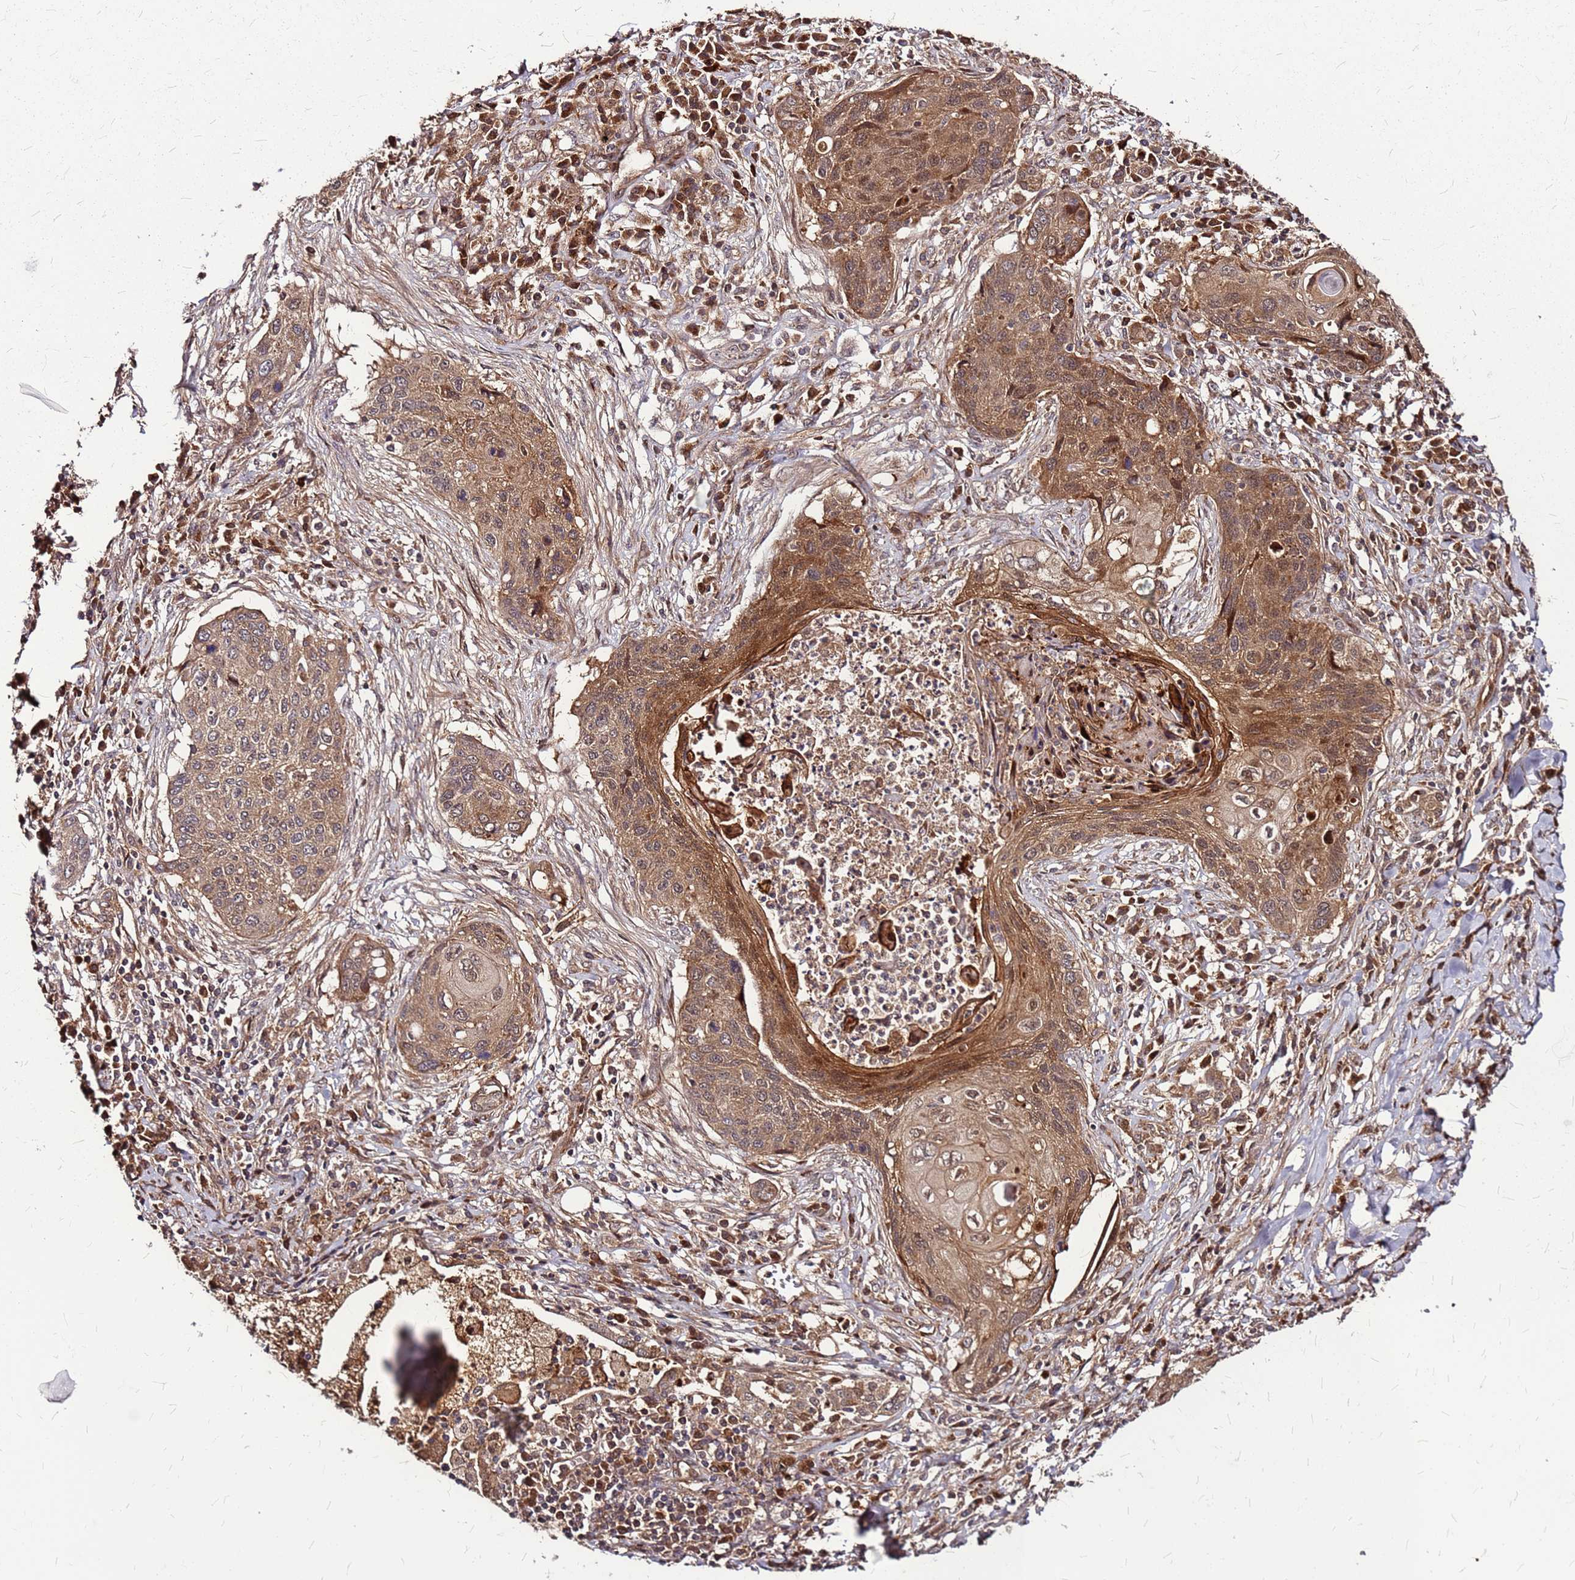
{"staining": {"intensity": "moderate", "quantity": ">75%", "location": "cytoplasmic/membranous,nuclear"}, "tissue": "lung cancer", "cell_type": "Tumor cells", "image_type": "cancer", "snomed": [{"axis": "morphology", "description": "Squamous cell carcinoma, NOS"}, {"axis": "topography", "description": "Lung"}], "caption": "Protein staining demonstrates moderate cytoplasmic/membranous and nuclear positivity in approximately >75% of tumor cells in lung squamous cell carcinoma.", "gene": "LYPLAL1", "patient": {"sex": "female", "age": 63}}